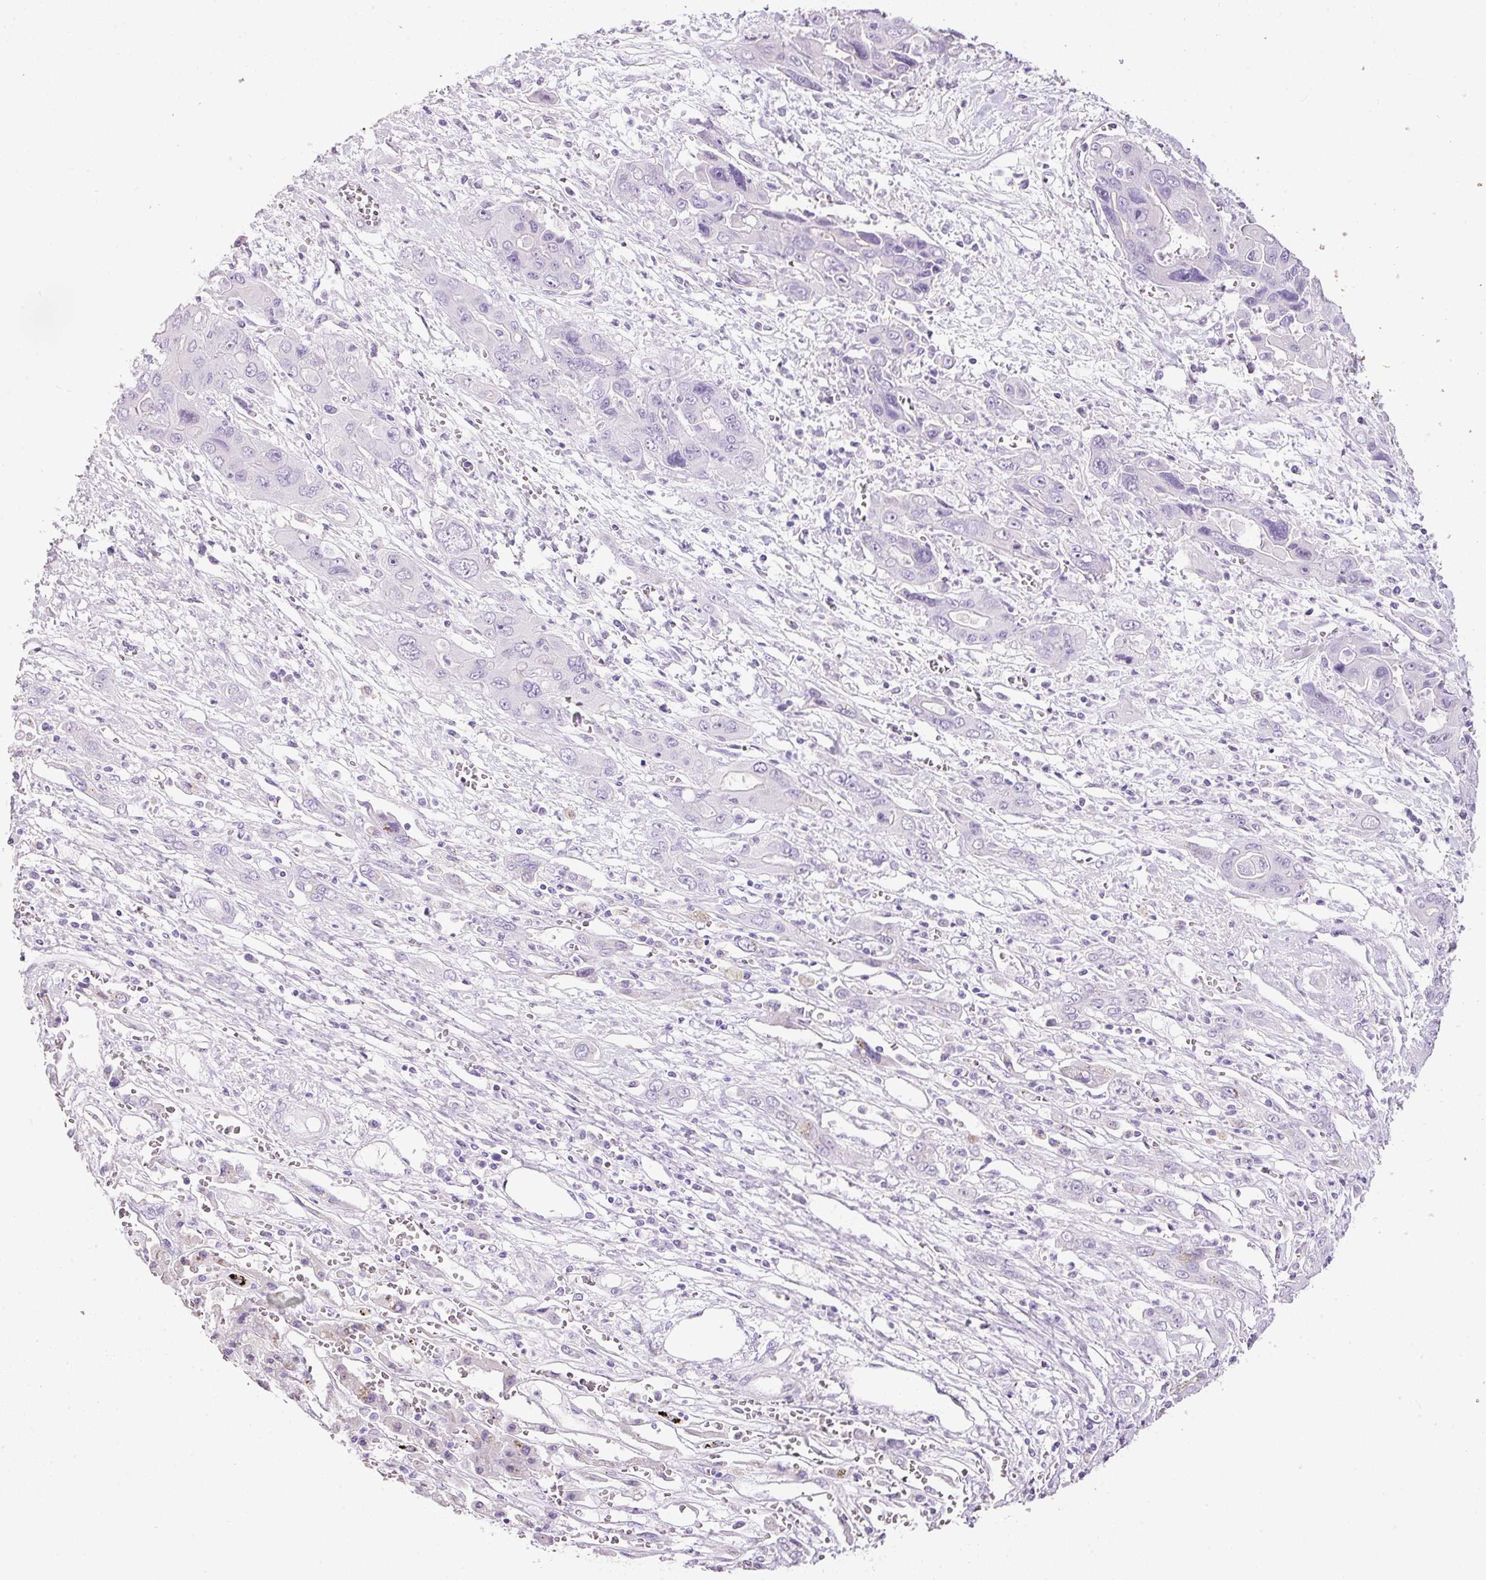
{"staining": {"intensity": "negative", "quantity": "none", "location": "none"}, "tissue": "liver cancer", "cell_type": "Tumor cells", "image_type": "cancer", "snomed": [{"axis": "morphology", "description": "Cholangiocarcinoma"}, {"axis": "topography", "description": "Liver"}], "caption": "Immunohistochemistry micrograph of neoplastic tissue: cholangiocarcinoma (liver) stained with DAB demonstrates no significant protein expression in tumor cells. The staining is performed using DAB brown chromogen with nuclei counter-stained in using hematoxylin.", "gene": "BSND", "patient": {"sex": "male", "age": 67}}